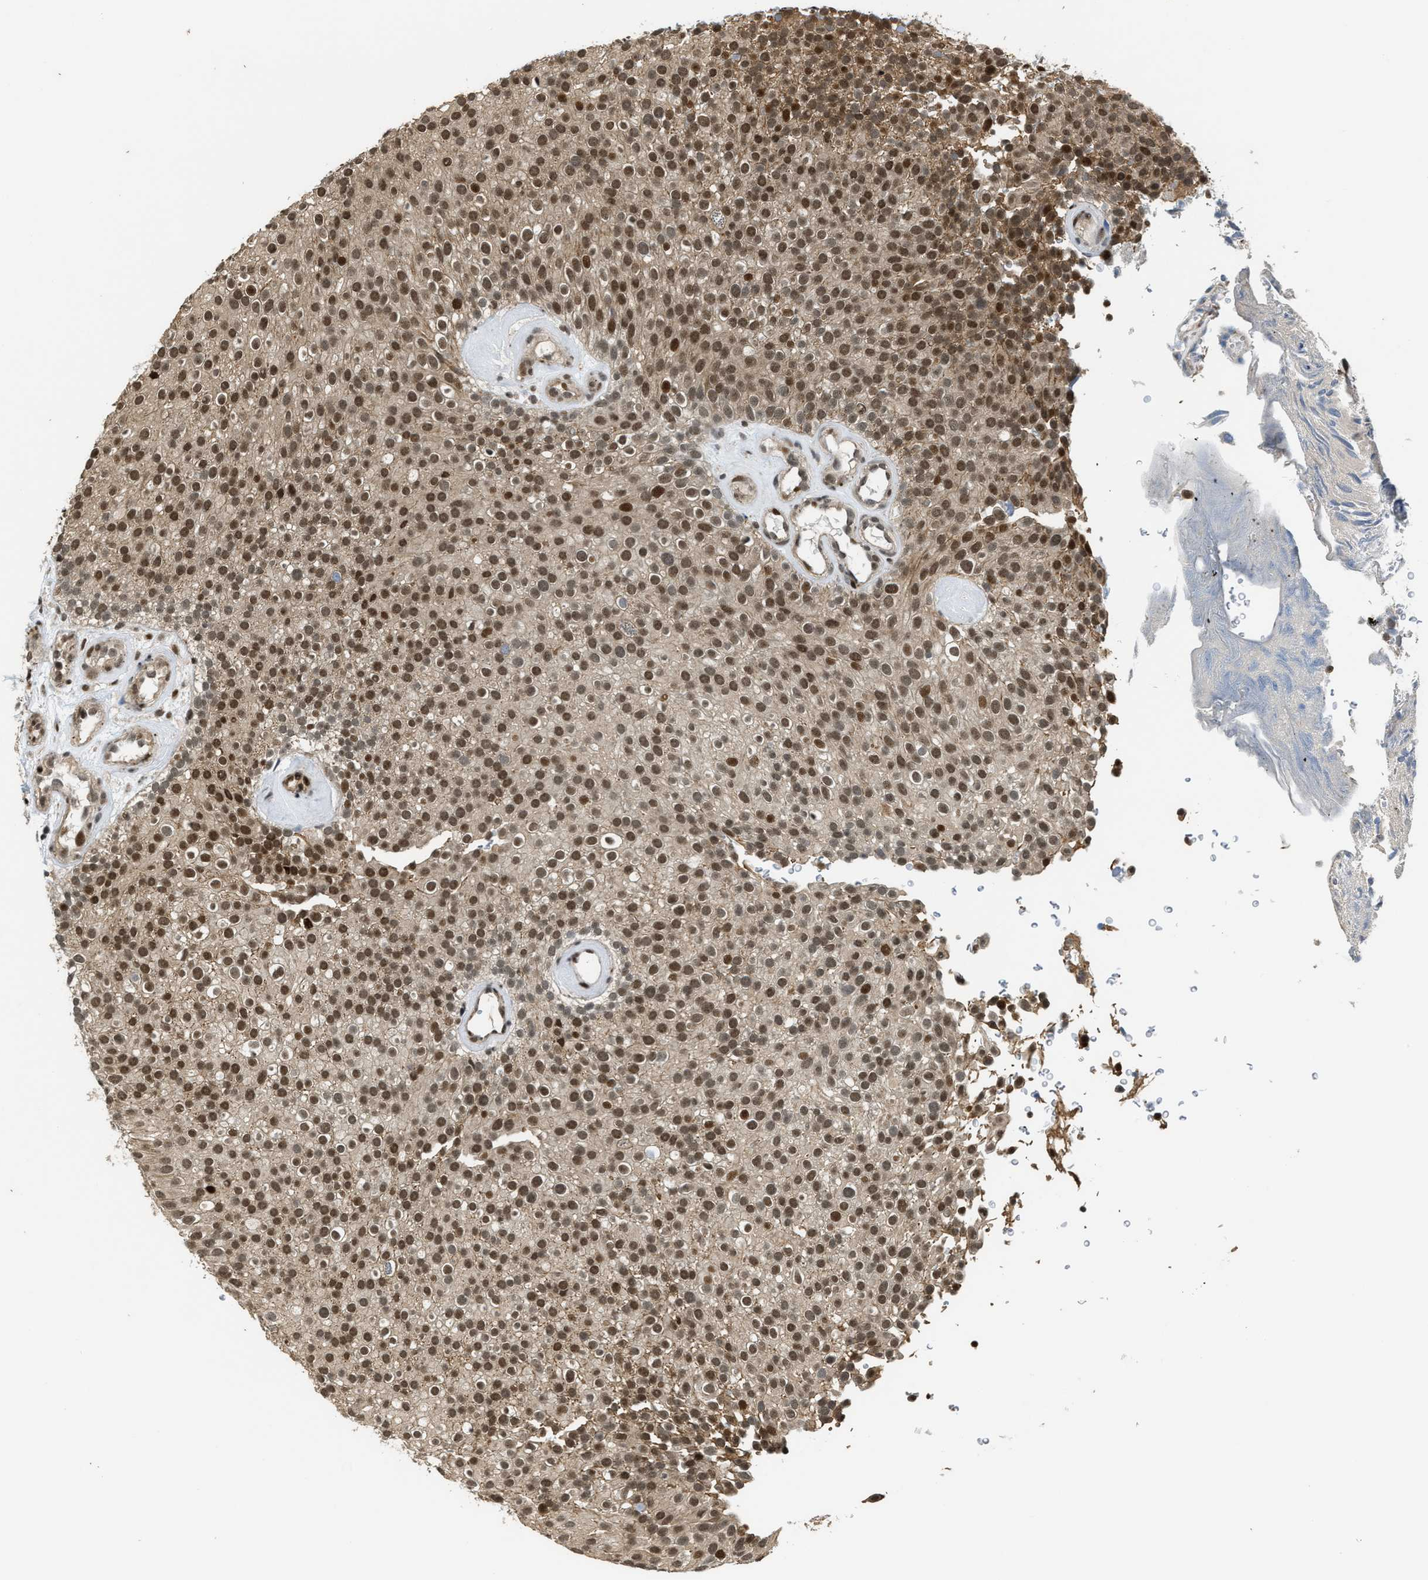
{"staining": {"intensity": "strong", "quantity": ">75%", "location": "cytoplasmic/membranous,nuclear"}, "tissue": "urothelial cancer", "cell_type": "Tumor cells", "image_type": "cancer", "snomed": [{"axis": "morphology", "description": "Urothelial carcinoma, Low grade"}, {"axis": "topography", "description": "Urinary bladder"}], "caption": "Immunohistochemical staining of low-grade urothelial carcinoma shows high levels of strong cytoplasmic/membranous and nuclear positivity in approximately >75% of tumor cells.", "gene": "SERTAD2", "patient": {"sex": "male", "age": 78}}